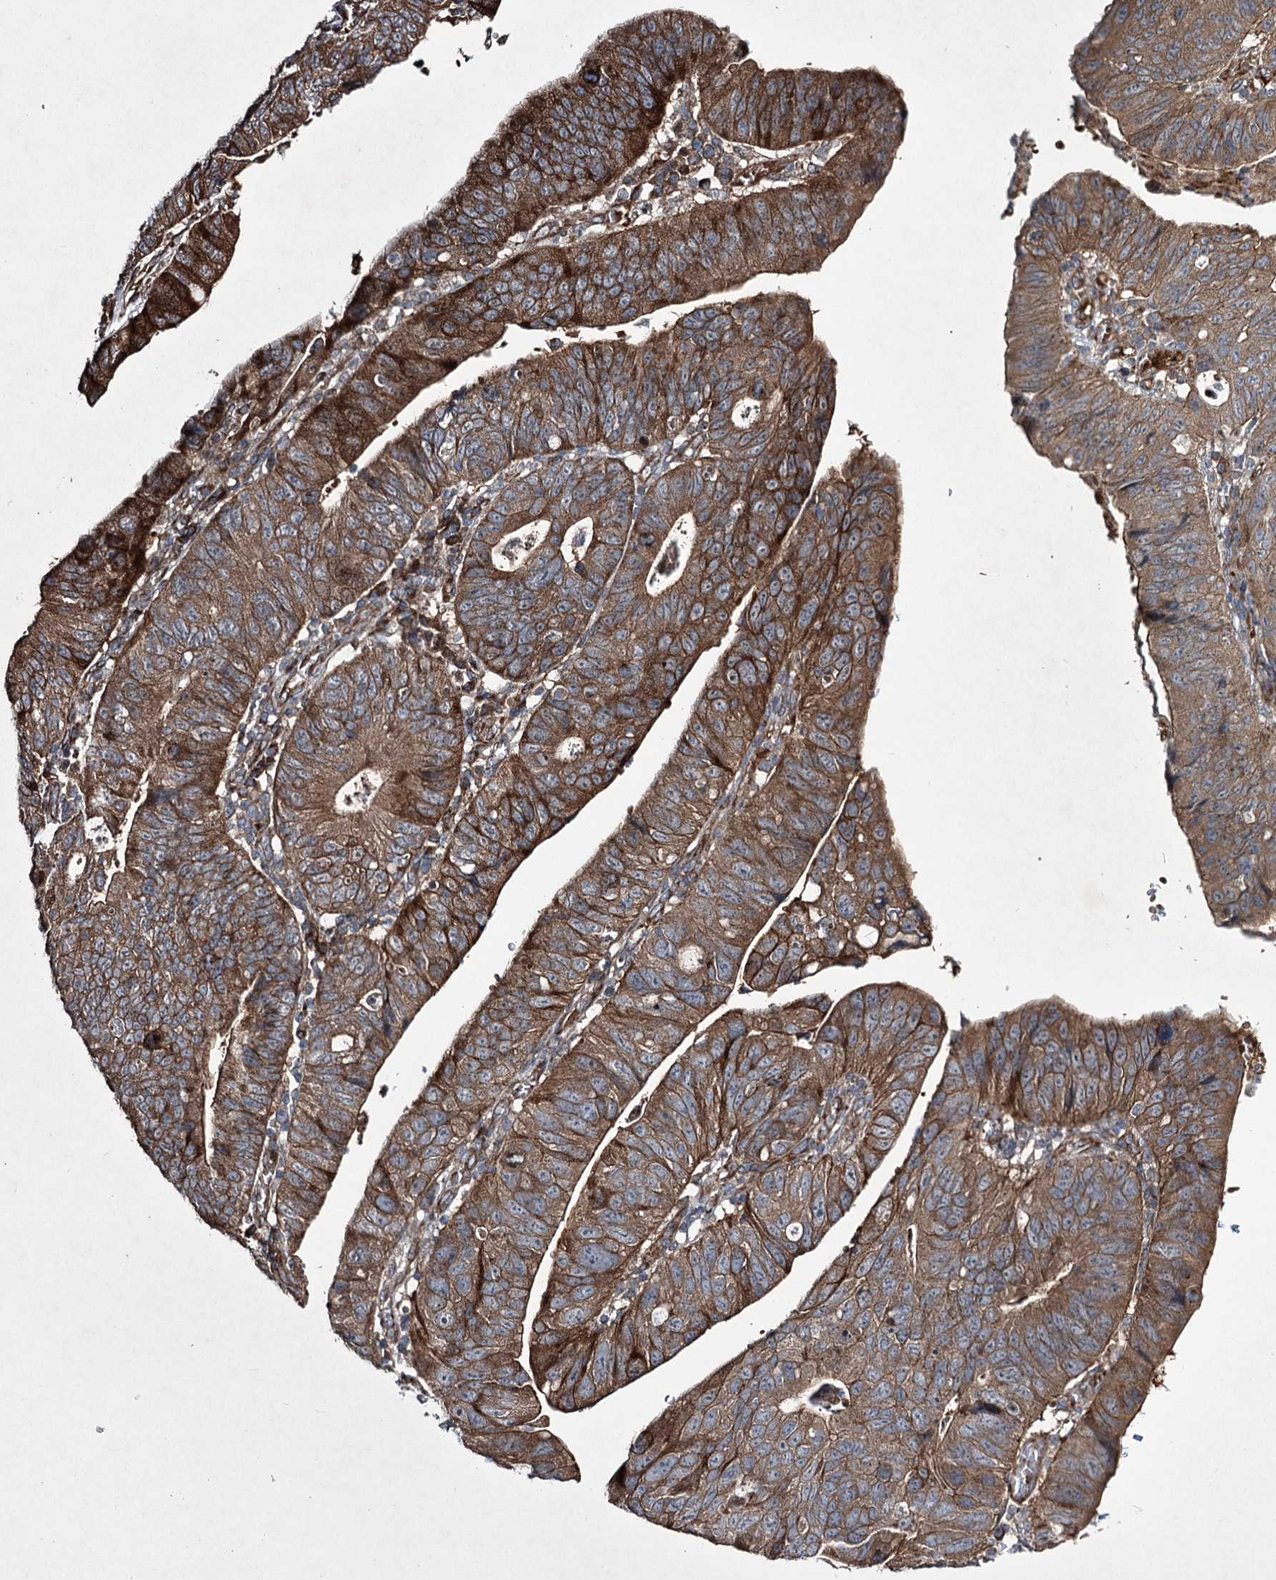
{"staining": {"intensity": "strong", "quantity": "25%-75%", "location": "cytoplasmic/membranous"}, "tissue": "stomach cancer", "cell_type": "Tumor cells", "image_type": "cancer", "snomed": [{"axis": "morphology", "description": "Adenocarcinoma, NOS"}, {"axis": "topography", "description": "Stomach"}], "caption": "Stomach cancer (adenocarcinoma) stained for a protein (brown) exhibits strong cytoplasmic/membranous positive positivity in about 25%-75% of tumor cells.", "gene": "SERINC5", "patient": {"sex": "male", "age": 59}}